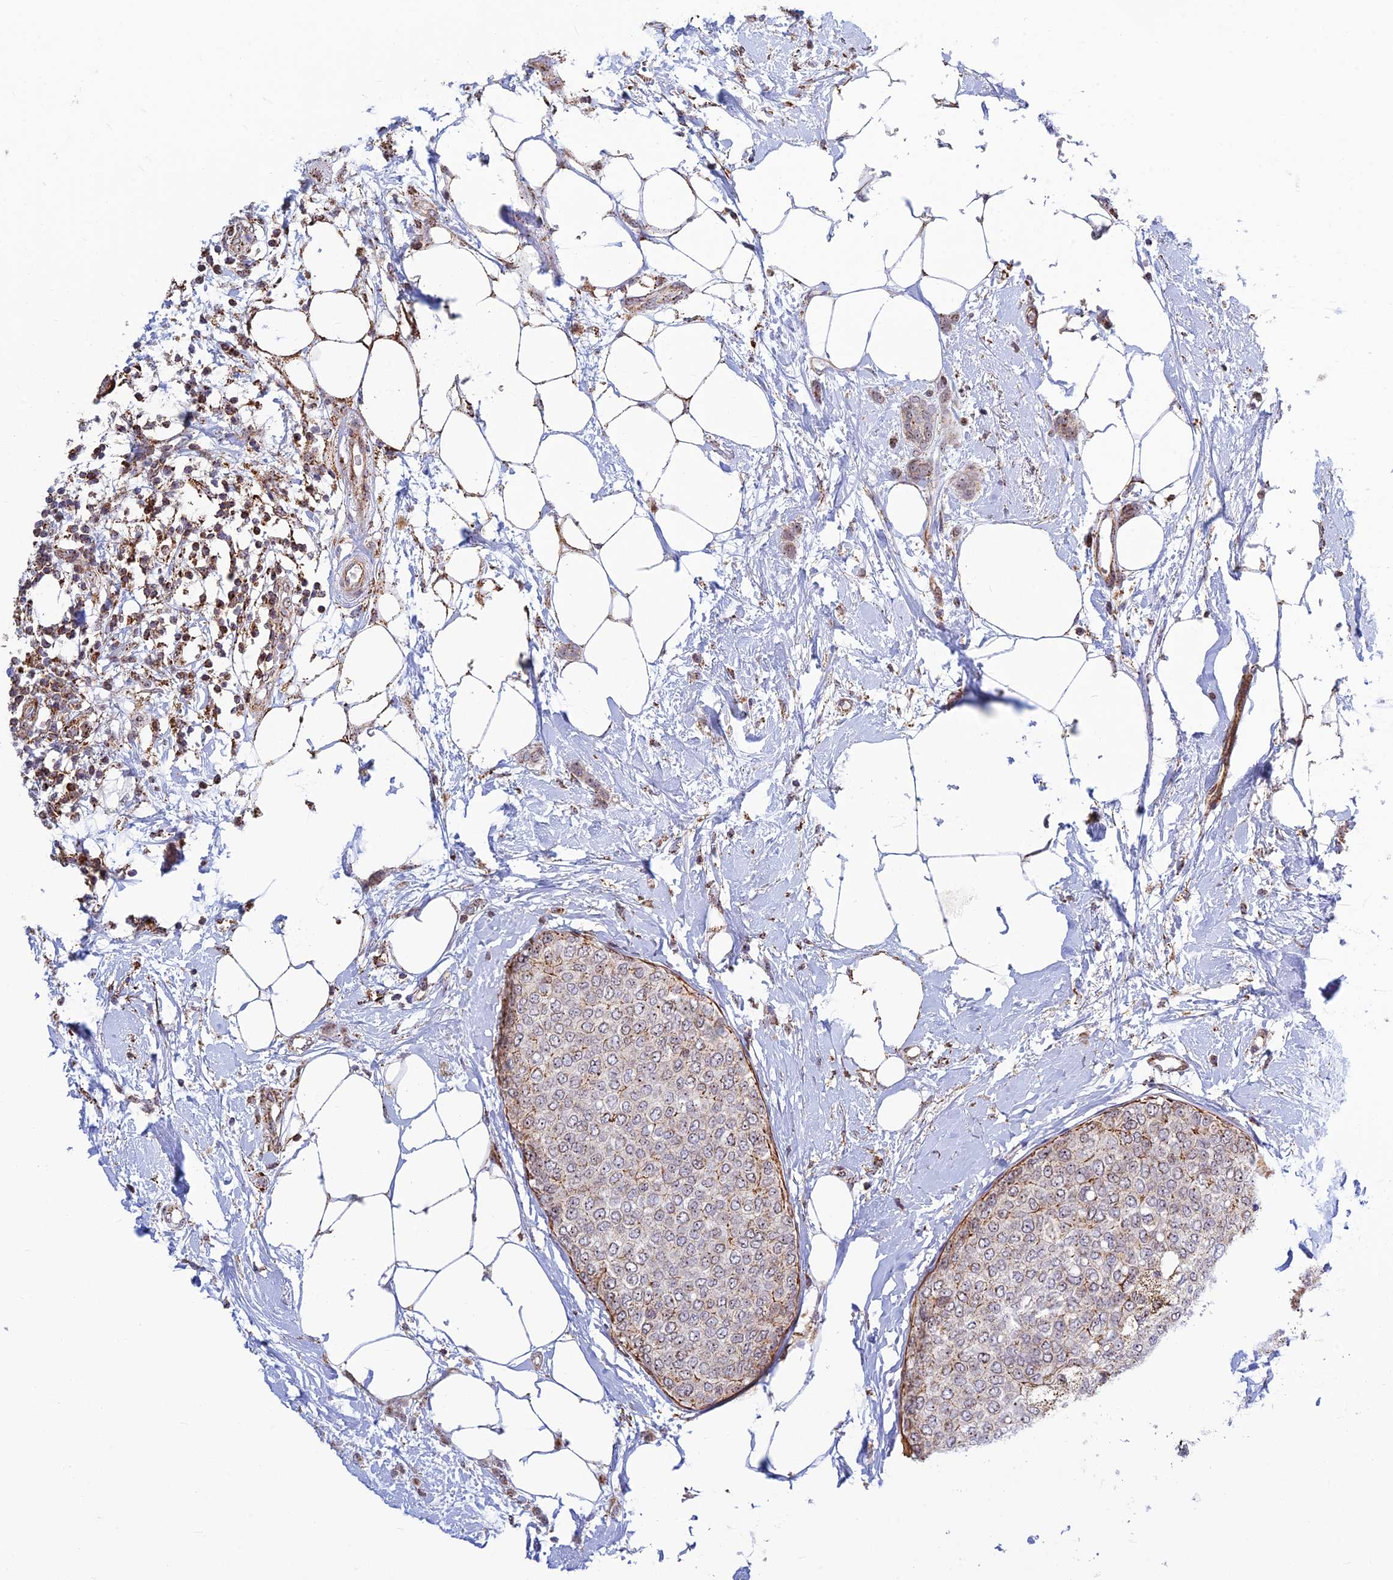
{"staining": {"intensity": "moderate", "quantity": "25%-75%", "location": "cytoplasmic/membranous"}, "tissue": "breast cancer", "cell_type": "Tumor cells", "image_type": "cancer", "snomed": [{"axis": "morphology", "description": "Duct carcinoma"}, {"axis": "topography", "description": "Breast"}], "caption": "Immunohistochemical staining of human intraductal carcinoma (breast) exhibits moderate cytoplasmic/membranous protein staining in about 25%-75% of tumor cells.", "gene": "POLR1G", "patient": {"sex": "female", "age": 72}}